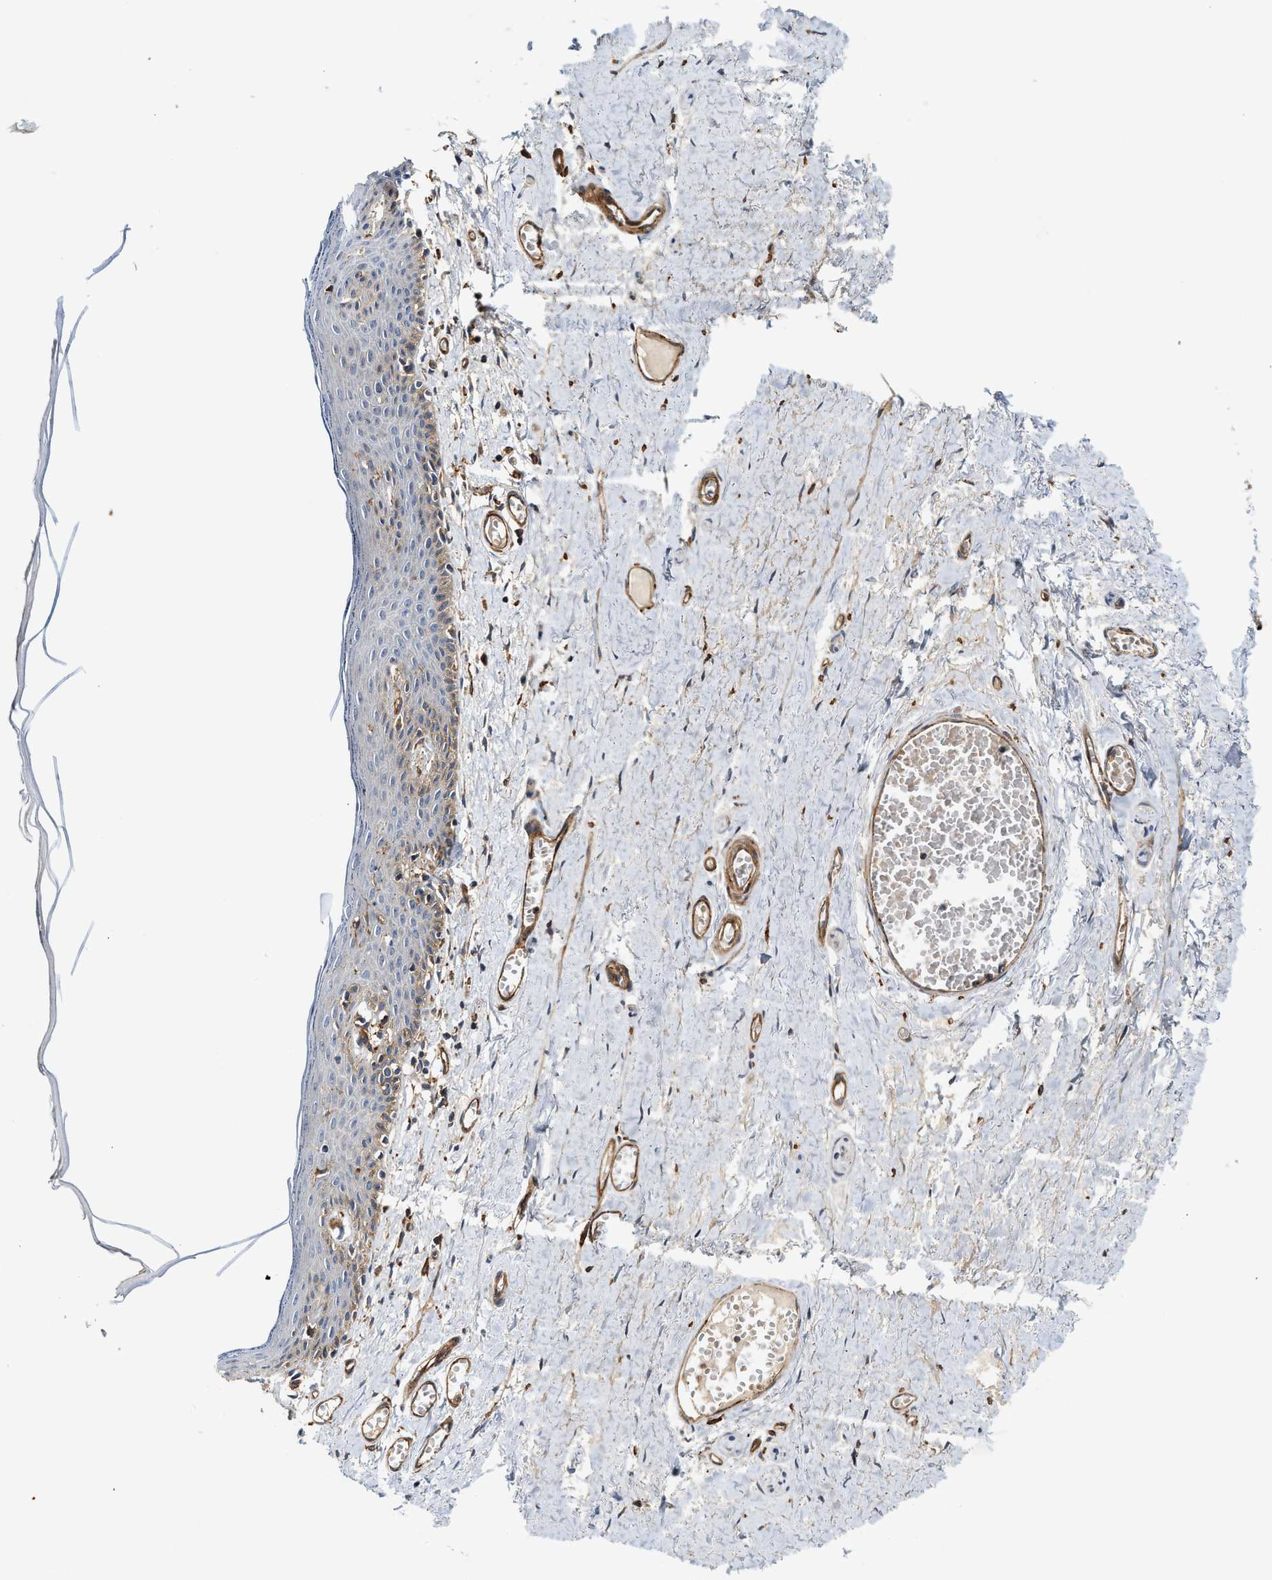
{"staining": {"intensity": "moderate", "quantity": "<25%", "location": "cytoplasmic/membranous"}, "tissue": "skin", "cell_type": "Epidermal cells", "image_type": "normal", "snomed": [{"axis": "morphology", "description": "Normal tissue, NOS"}, {"axis": "topography", "description": "Adipose tissue"}, {"axis": "topography", "description": "Vascular tissue"}, {"axis": "topography", "description": "Anal"}, {"axis": "topography", "description": "Peripheral nerve tissue"}], "caption": "A micrograph of human skin stained for a protein displays moderate cytoplasmic/membranous brown staining in epidermal cells.", "gene": "HIP1", "patient": {"sex": "female", "age": 54}}